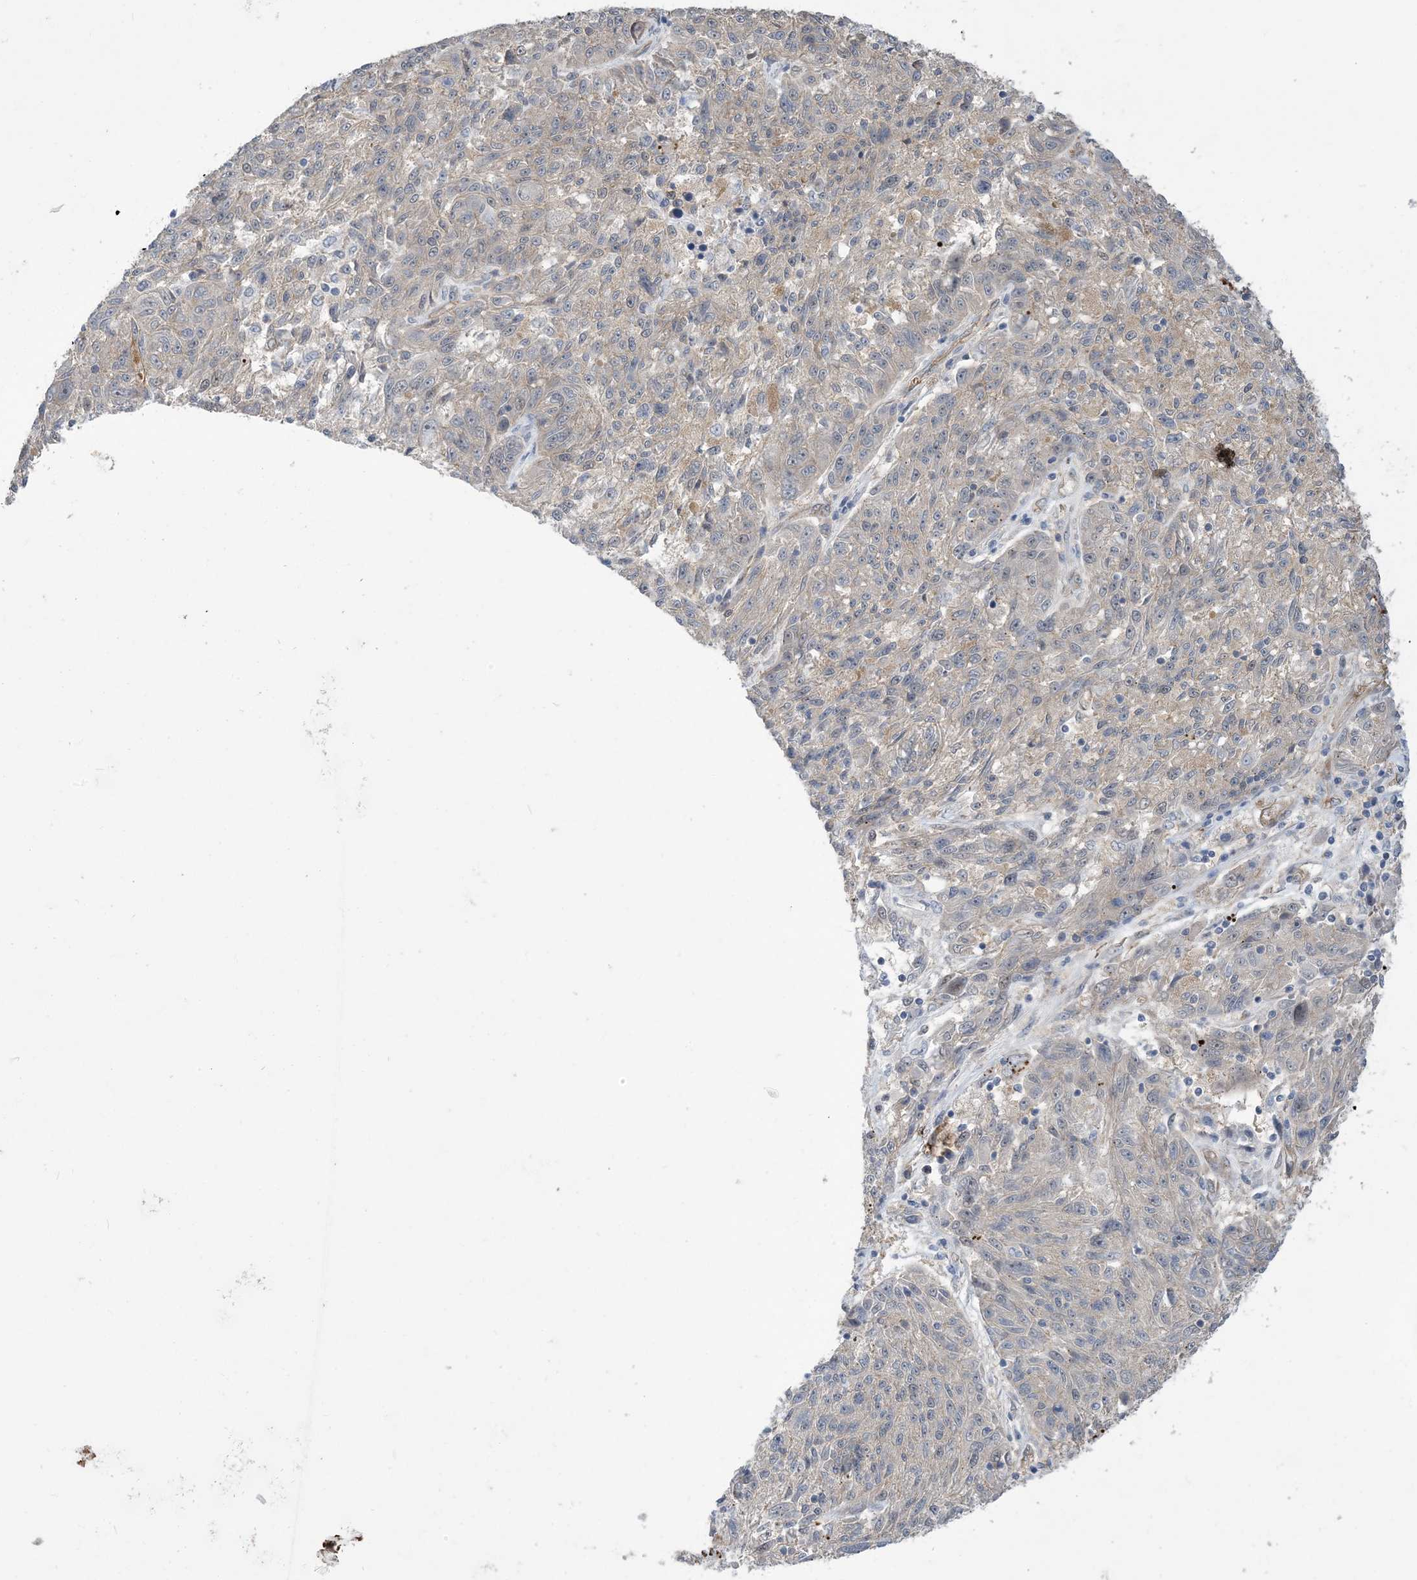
{"staining": {"intensity": "weak", "quantity": "<25%", "location": "cytoplasmic/membranous"}, "tissue": "melanoma", "cell_type": "Tumor cells", "image_type": "cancer", "snomed": [{"axis": "morphology", "description": "Malignant melanoma, NOS"}, {"axis": "topography", "description": "Skin"}], "caption": "This is an IHC histopathology image of human malignant melanoma. There is no expression in tumor cells.", "gene": "AOC1", "patient": {"sex": "male", "age": 53}}